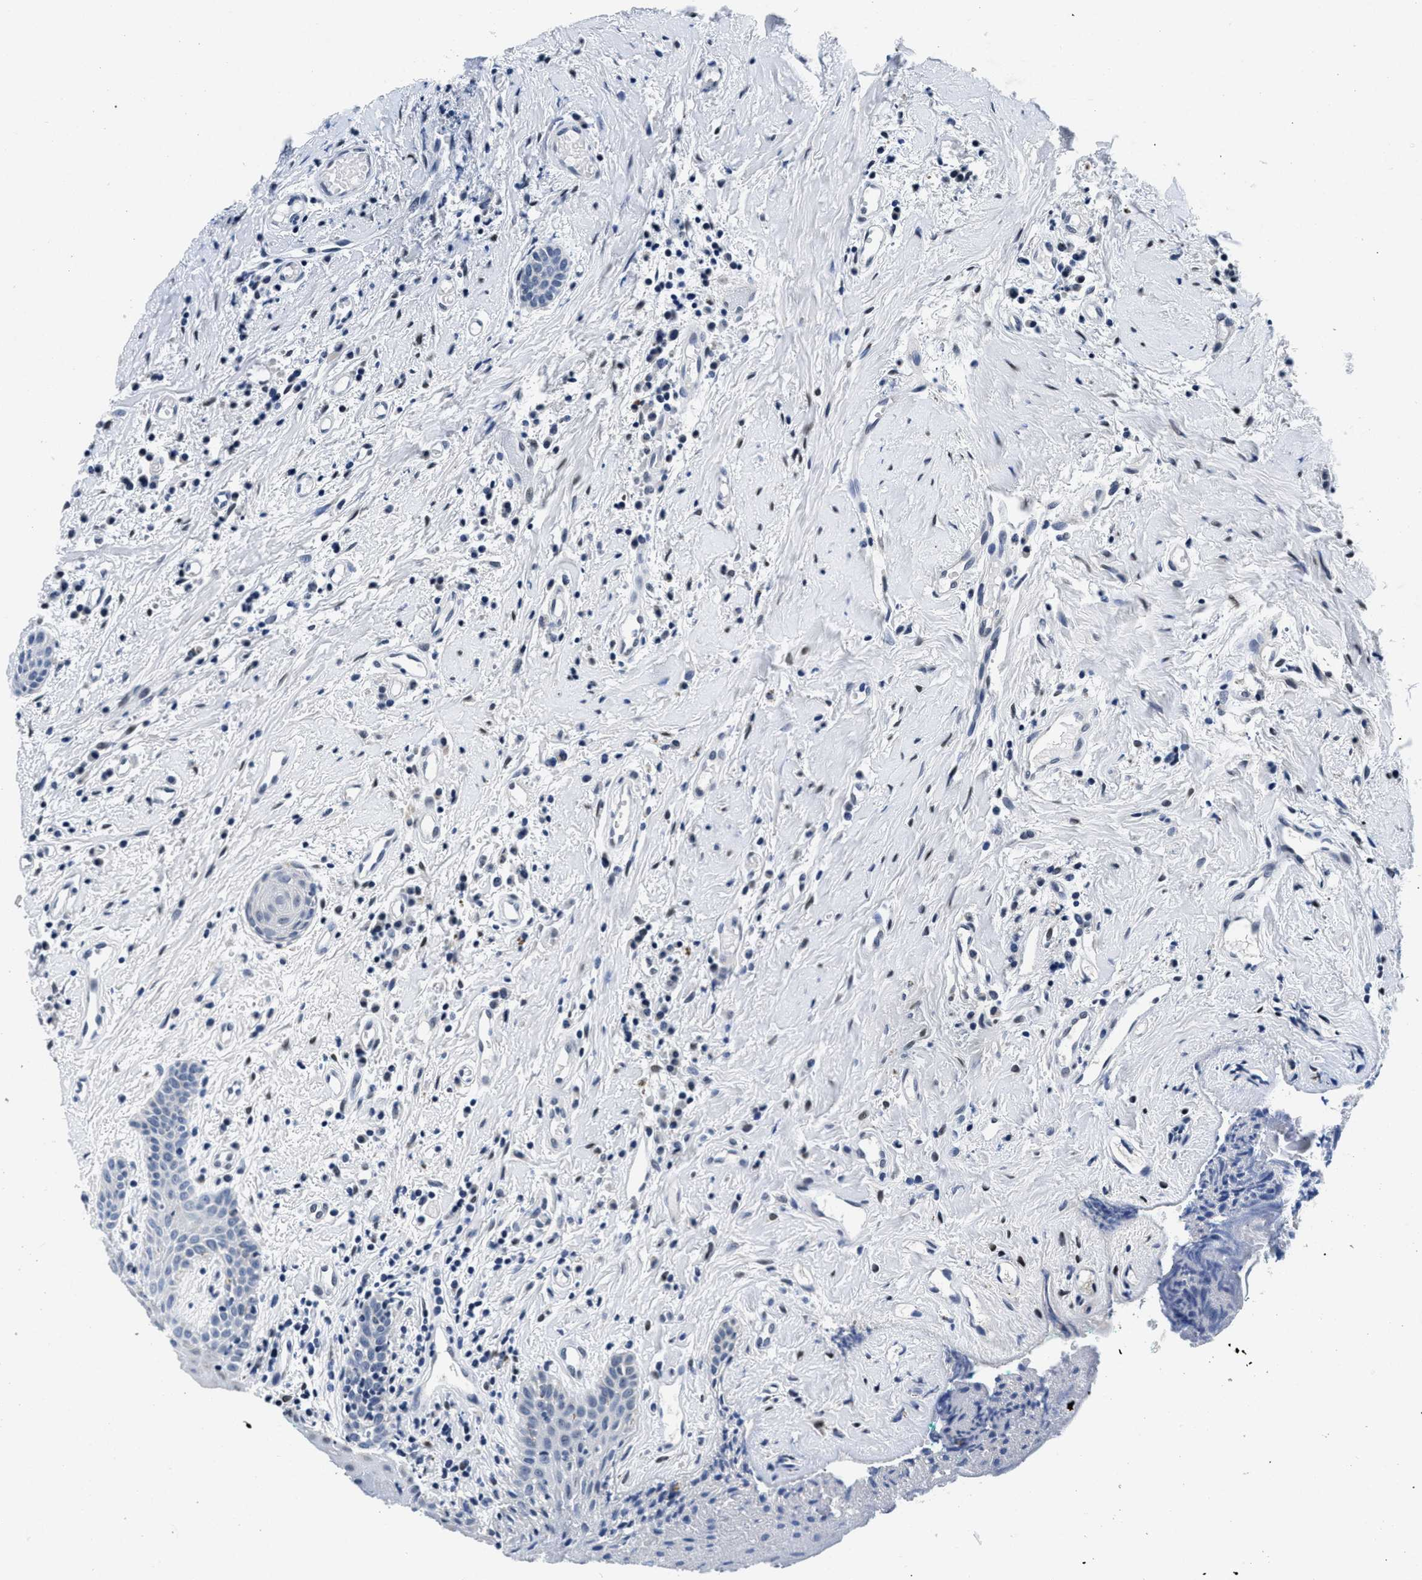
{"staining": {"intensity": "negative", "quantity": "none", "location": "none"}, "tissue": "oral mucosa", "cell_type": "Squamous epithelial cells", "image_type": "normal", "snomed": [{"axis": "morphology", "description": "Normal tissue, NOS"}, {"axis": "morphology", "description": "Squamous cell carcinoma, NOS"}, {"axis": "topography", "description": "Oral tissue"}, {"axis": "topography", "description": "Salivary gland"}, {"axis": "topography", "description": "Head-Neck"}], "caption": "High magnification brightfield microscopy of unremarkable oral mucosa stained with DAB (3,3'-diaminobenzidine) (brown) and counterstained with hematoxylin (blue): squamous epithelial cells show no significant expression. (Immunohistochemistry, brightfield microscopy, high magnification).", "gene": "HS3ST2", "patient": {"sex": "female", "age": 62}}